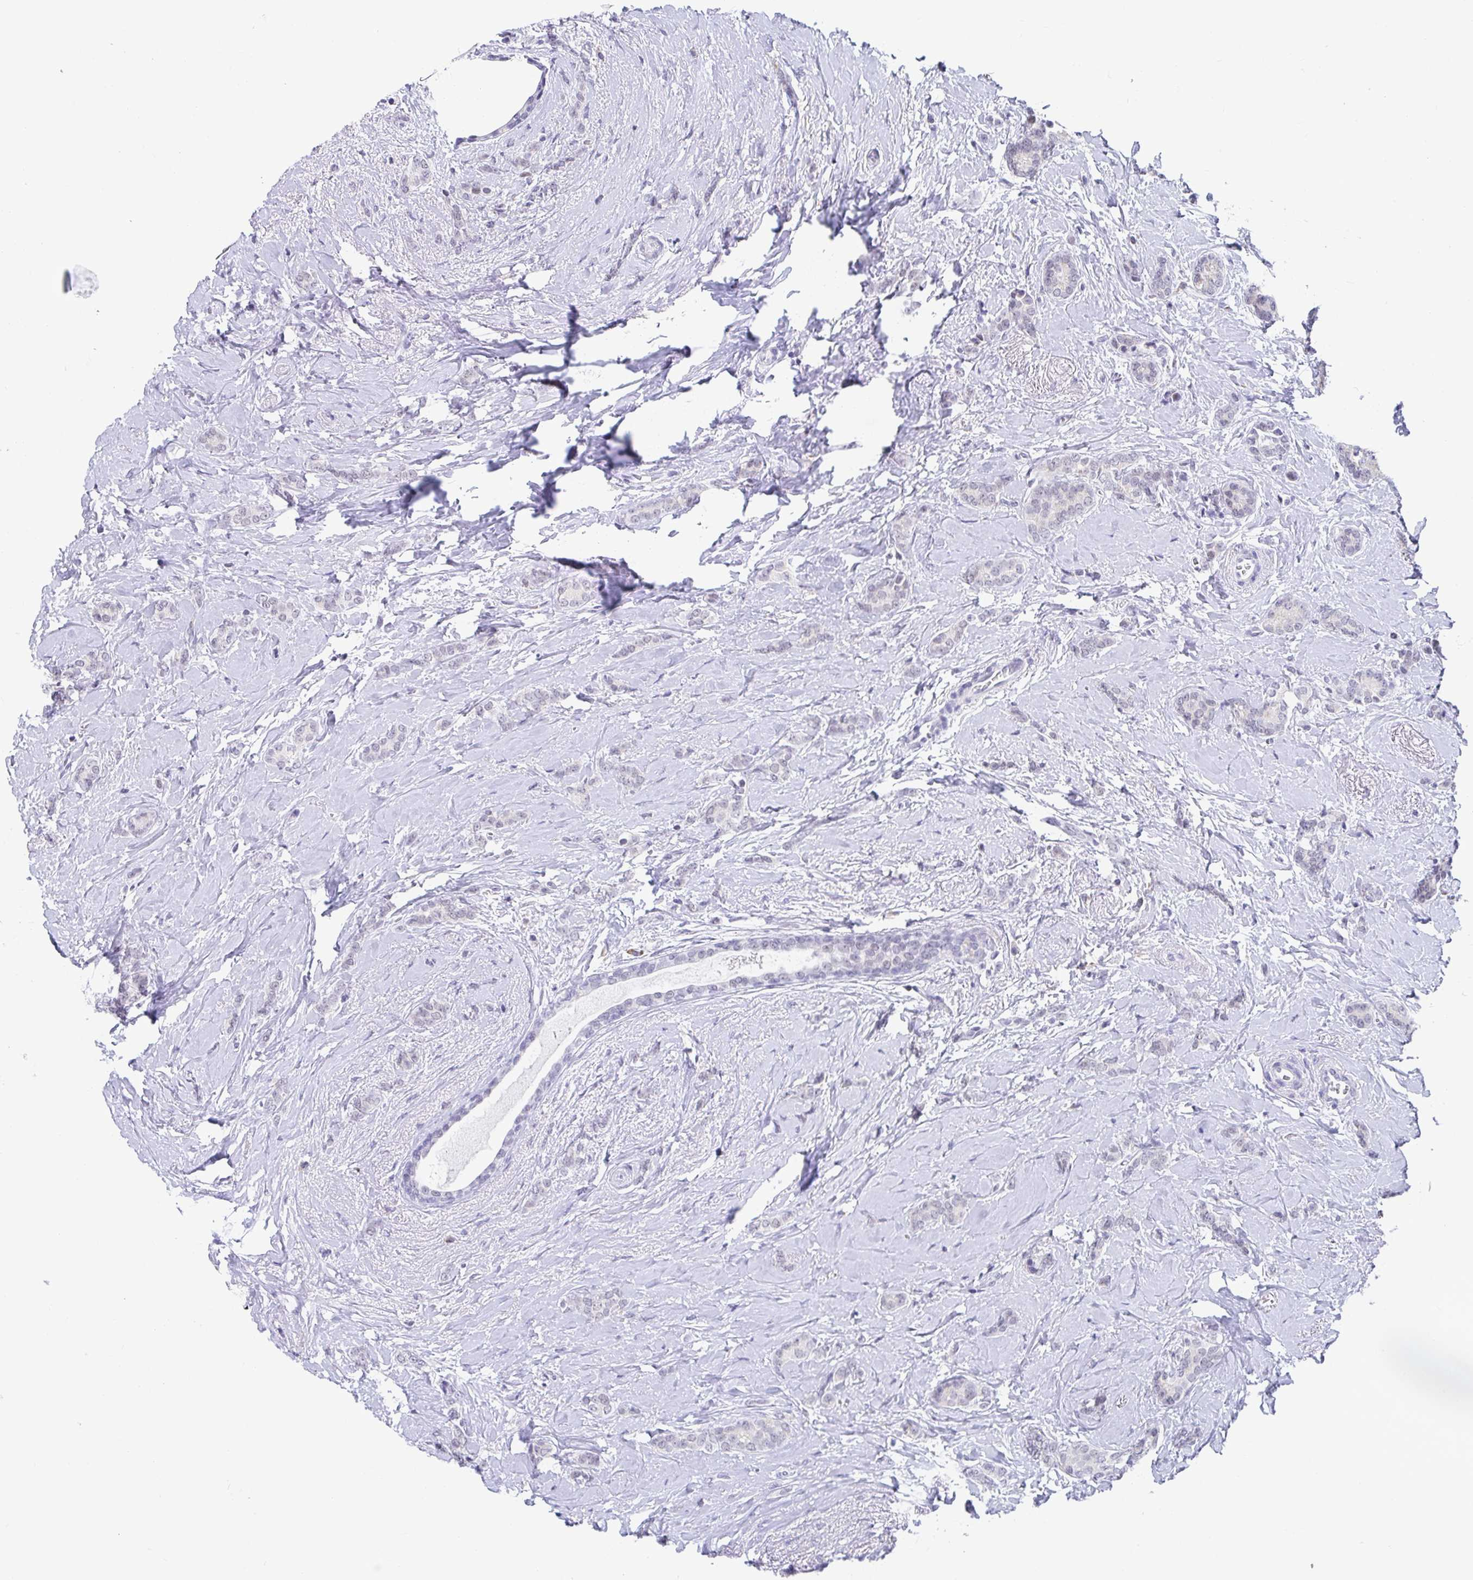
{"staining": {"intensity": "negative", "quantity": "none", "location": "none"}, "tissue": "breast cancer", "cell_type": "Tumor cells", "image_type": "cancer", "snomed": [{"axis": "morphology", "description": "Normal tissue, NOS"}, {"axis": "morphology", "description": "Duct carcinoma"}, {"axis": "topography", "description": "Breast"}], "caption": "A histopathology image of human infiltrating ductal carcinoma (breast) is negative for staining in tumor cells.", "gene": "WDR72", "patient": {"sex": "female", "age": 77}}